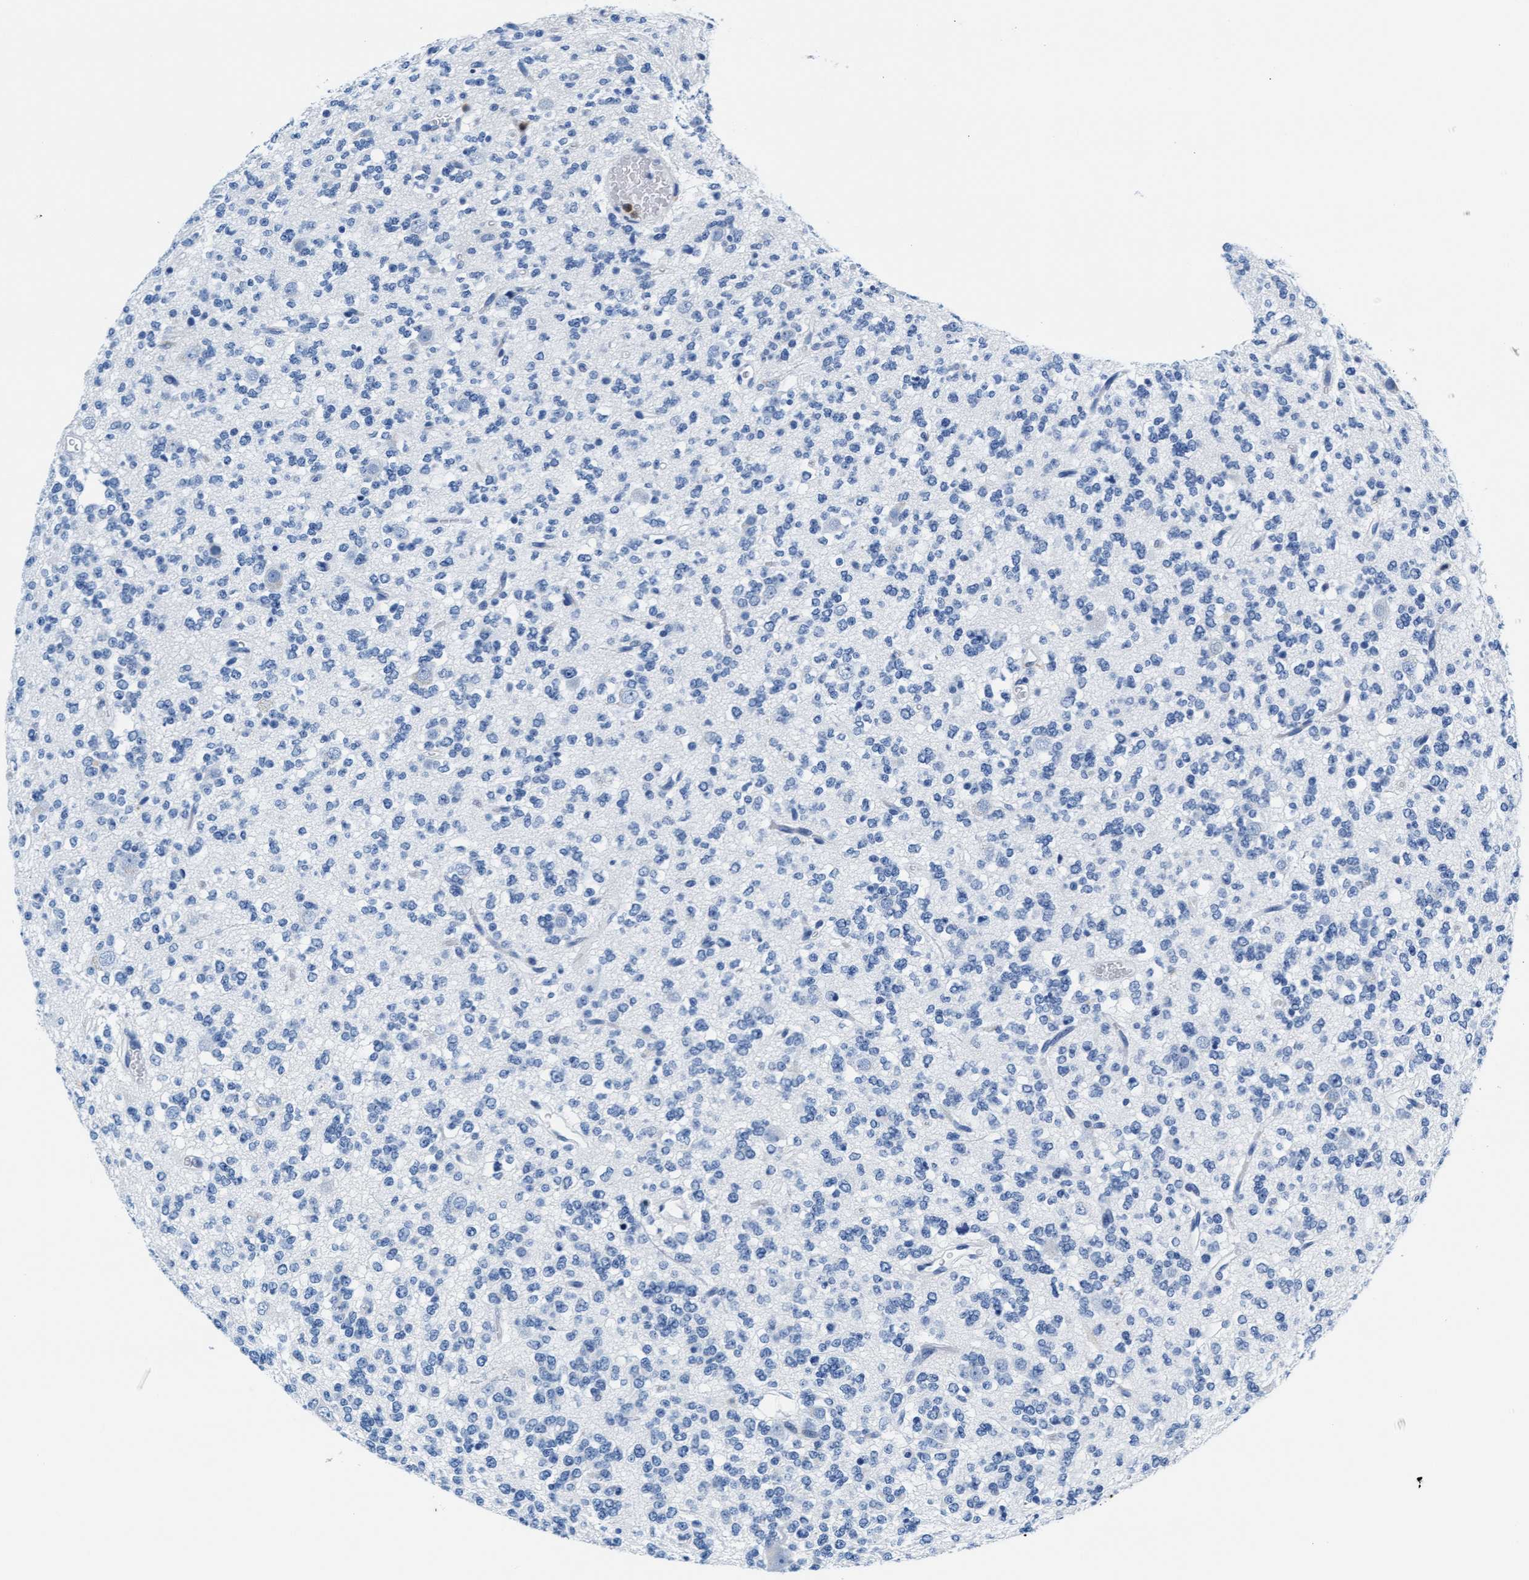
{"staining": {"intensity": "negative", "quantity": "none", "location": "none"}, "tissue": "glioma", "cell_type": "Tumor cells", "image_type": "cancer", "snomed": [{"axis": "morphology", "description": "Glioma, malignant, Low grade"}, {"axis": "topography", "description": "Brain"}], "caption": "Tumor cells show no significant protein expression in malignant glioma (low-grade).", "gene": "MMP8", "patient": {"sex": "male", "age": 38}}